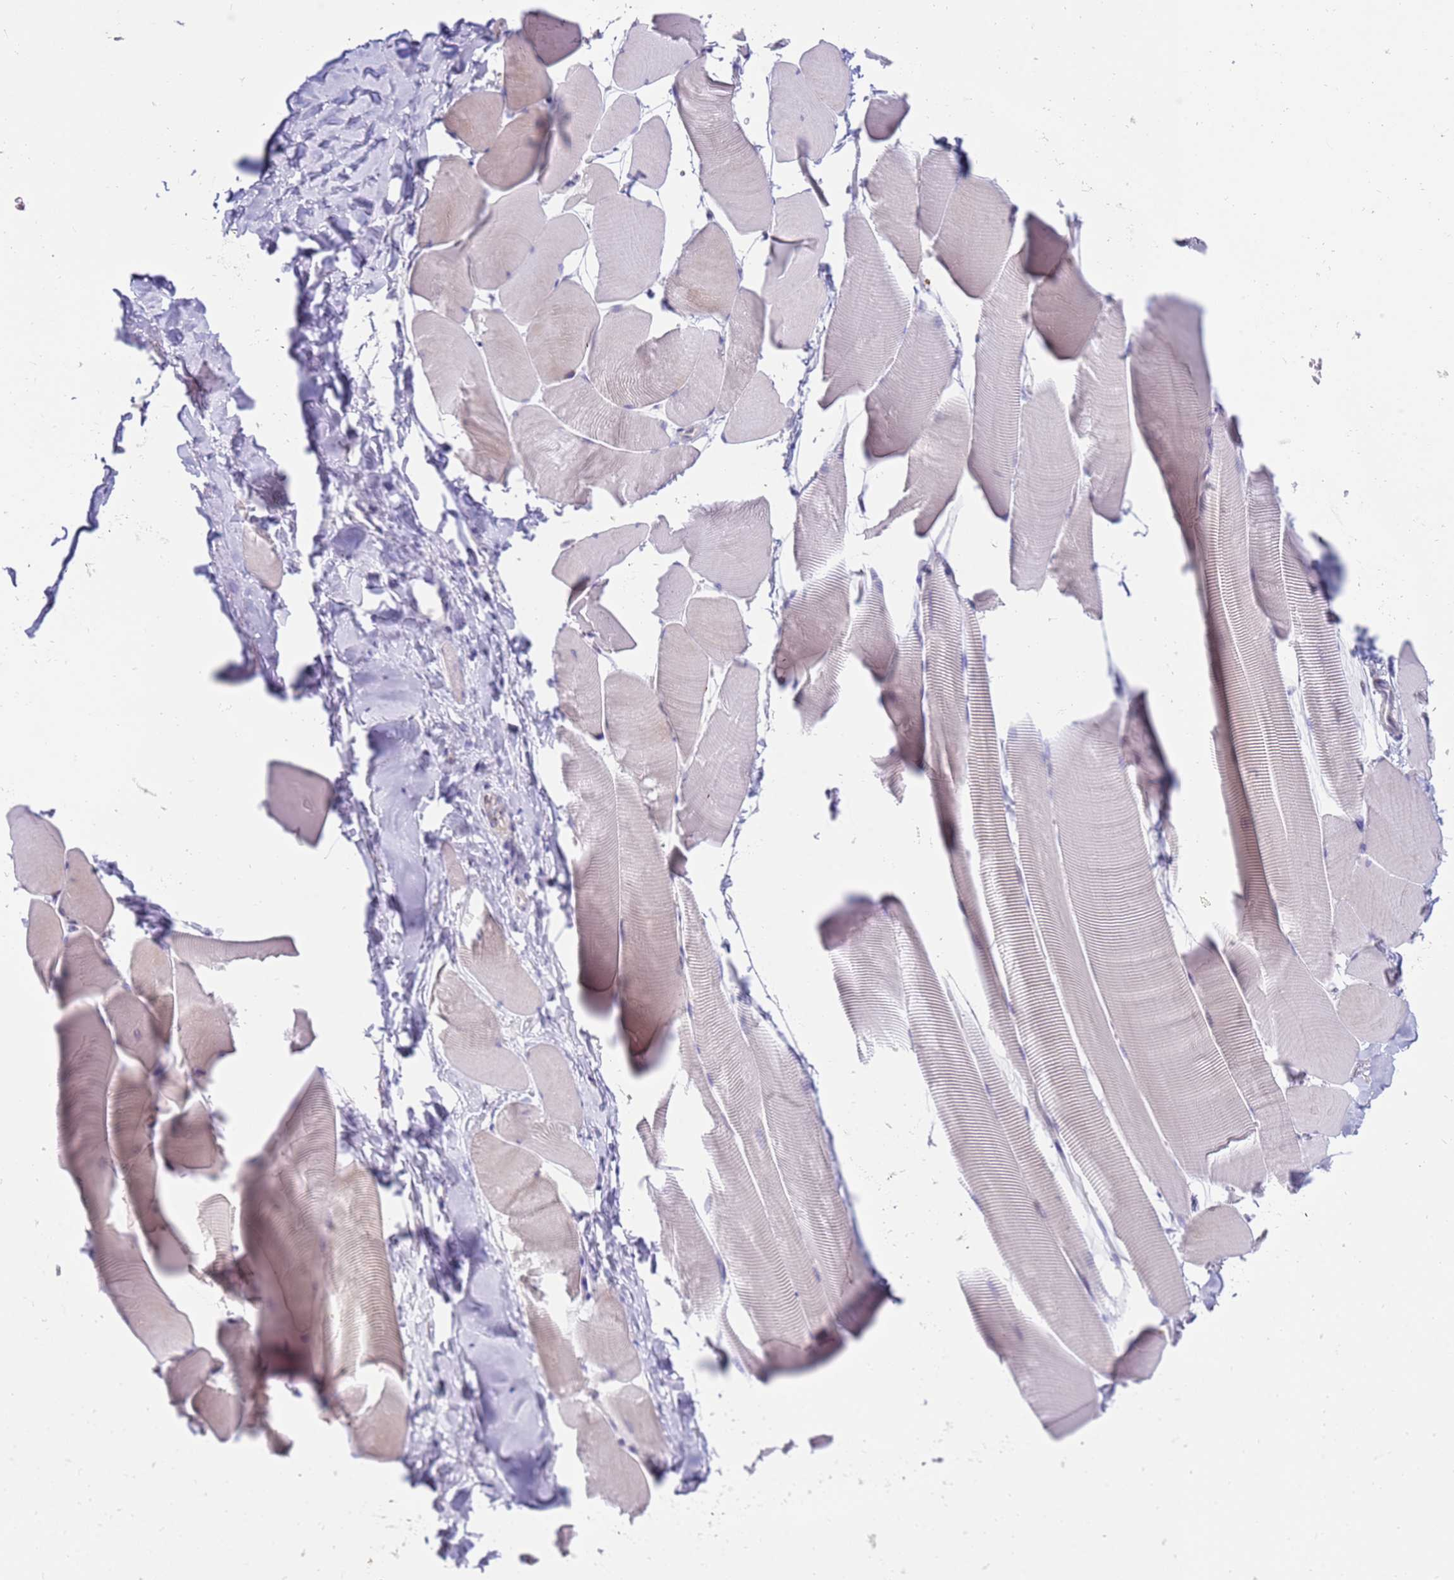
{"staining": {"intensity": "negative", "quantity": "none", "location": "none"}, "tissue": "skeletal muscle", "cell_type": "Myocytes", "image_type": "normal", "snomed": [{"axis": "morphology", "description": "Normal tissue, NOS"}, {"axis": "topography", "description": "Skeletal muscle"}], "caption": "Immunohistochemistry of normal human skeletal muscle demonstrates no positivity in myocytes. The staining was performed using DAB (3,3'-diaminobenzidine) to visualize the protein expression in brown, while the nuclei were stained in blue with hematoxylin (Magnification: 20x).", "gene": "STK25", "patient": {"sex": "male", "age": 25}}